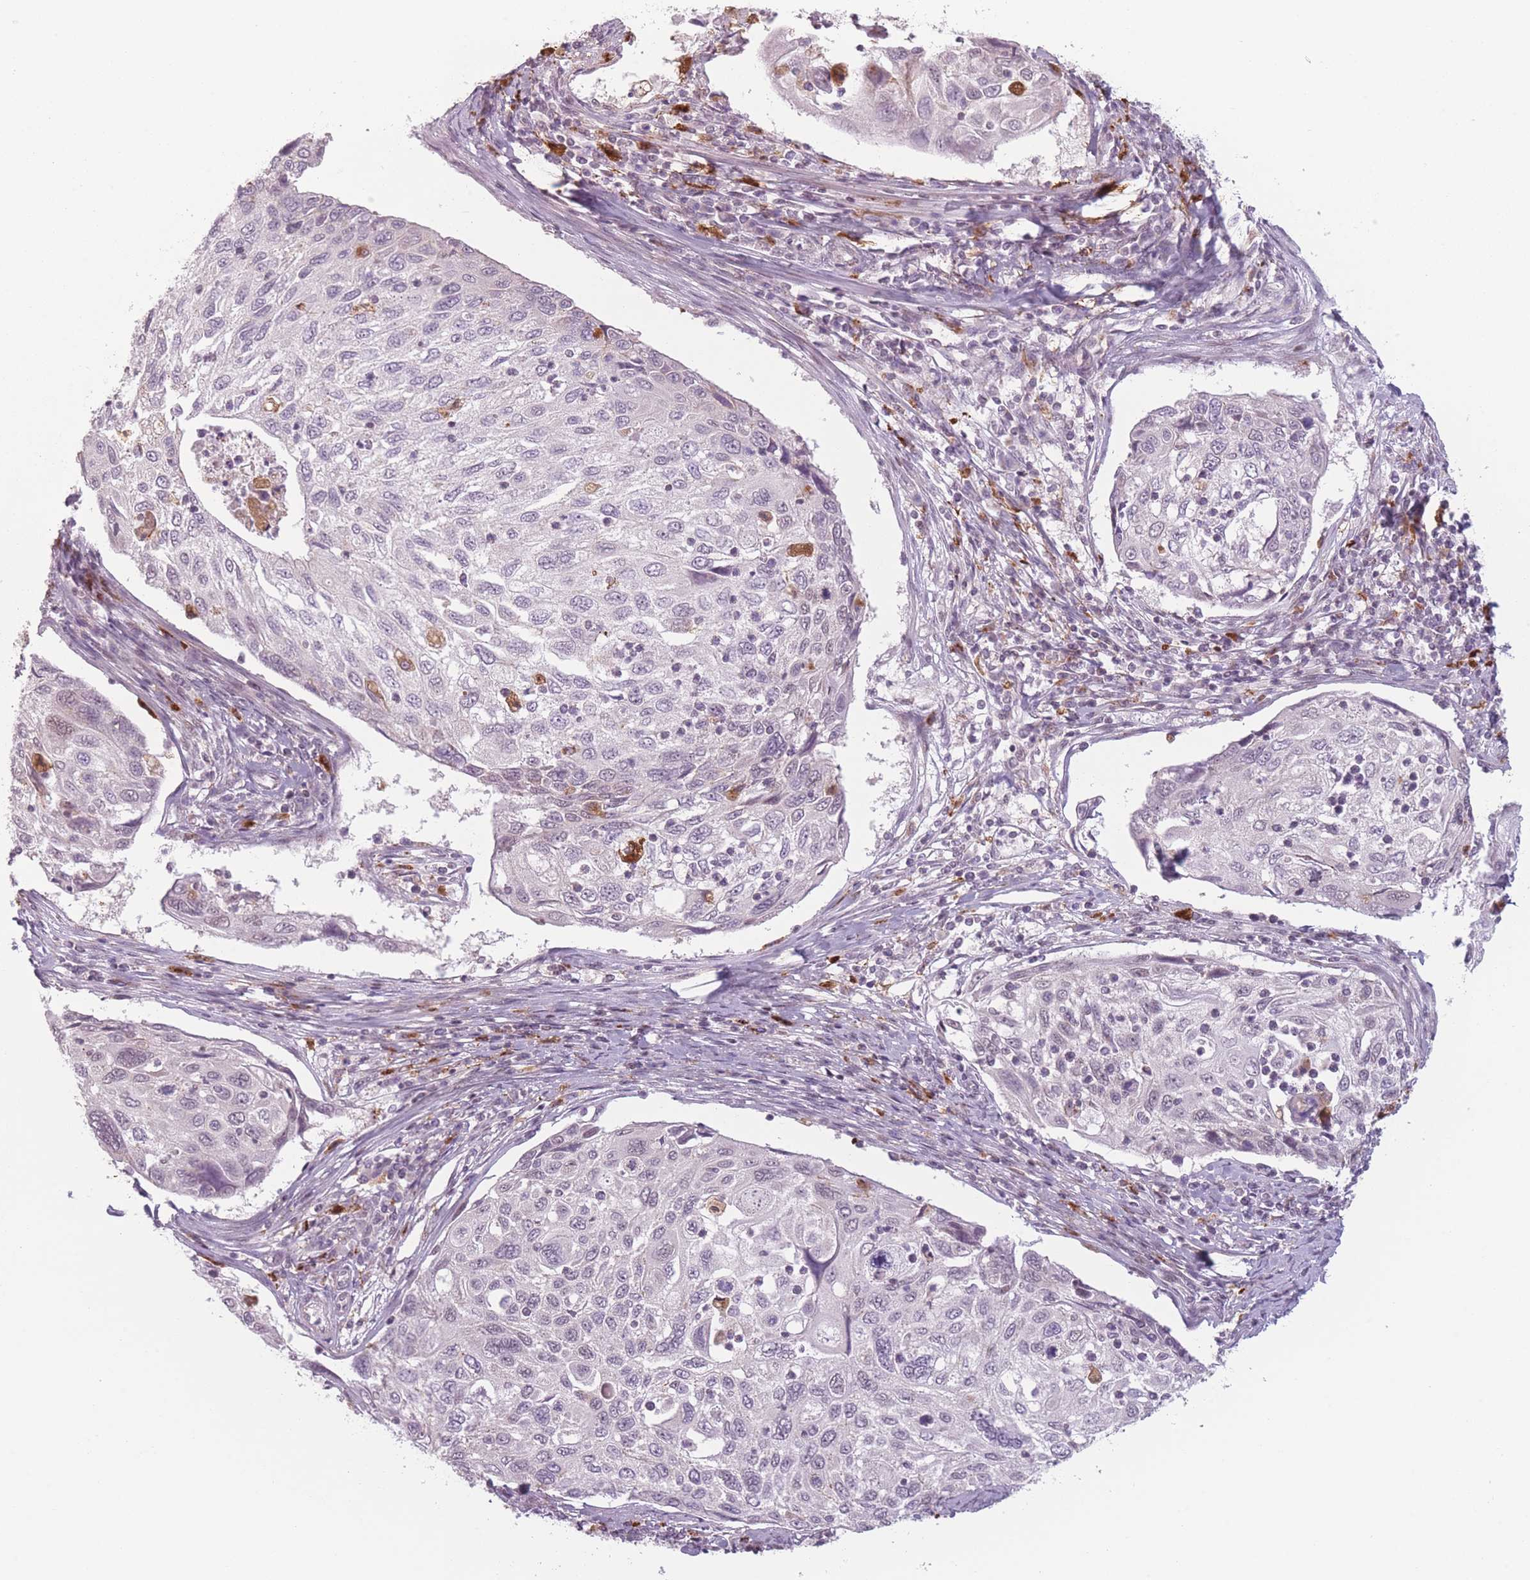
{"staining": {"intensity": "negative", "quantity": "none", "location": "none"}, "tissue": "cervical cancer", "cell_type": "Tumor cells", "image_type": "cancer", "snomed": [{"axis": "morphology", "description": "Squamous cell carcinoma, NOS"}, {"axis": "topography", "description": "Cervix"}], "caption": "Protein analysis of cervical cancer (squamous cell carcinoma) demonstrates no significant staining in tumor cells.", "gene": "OR10C1", "patient": {"sex": "female", "age": 70}}